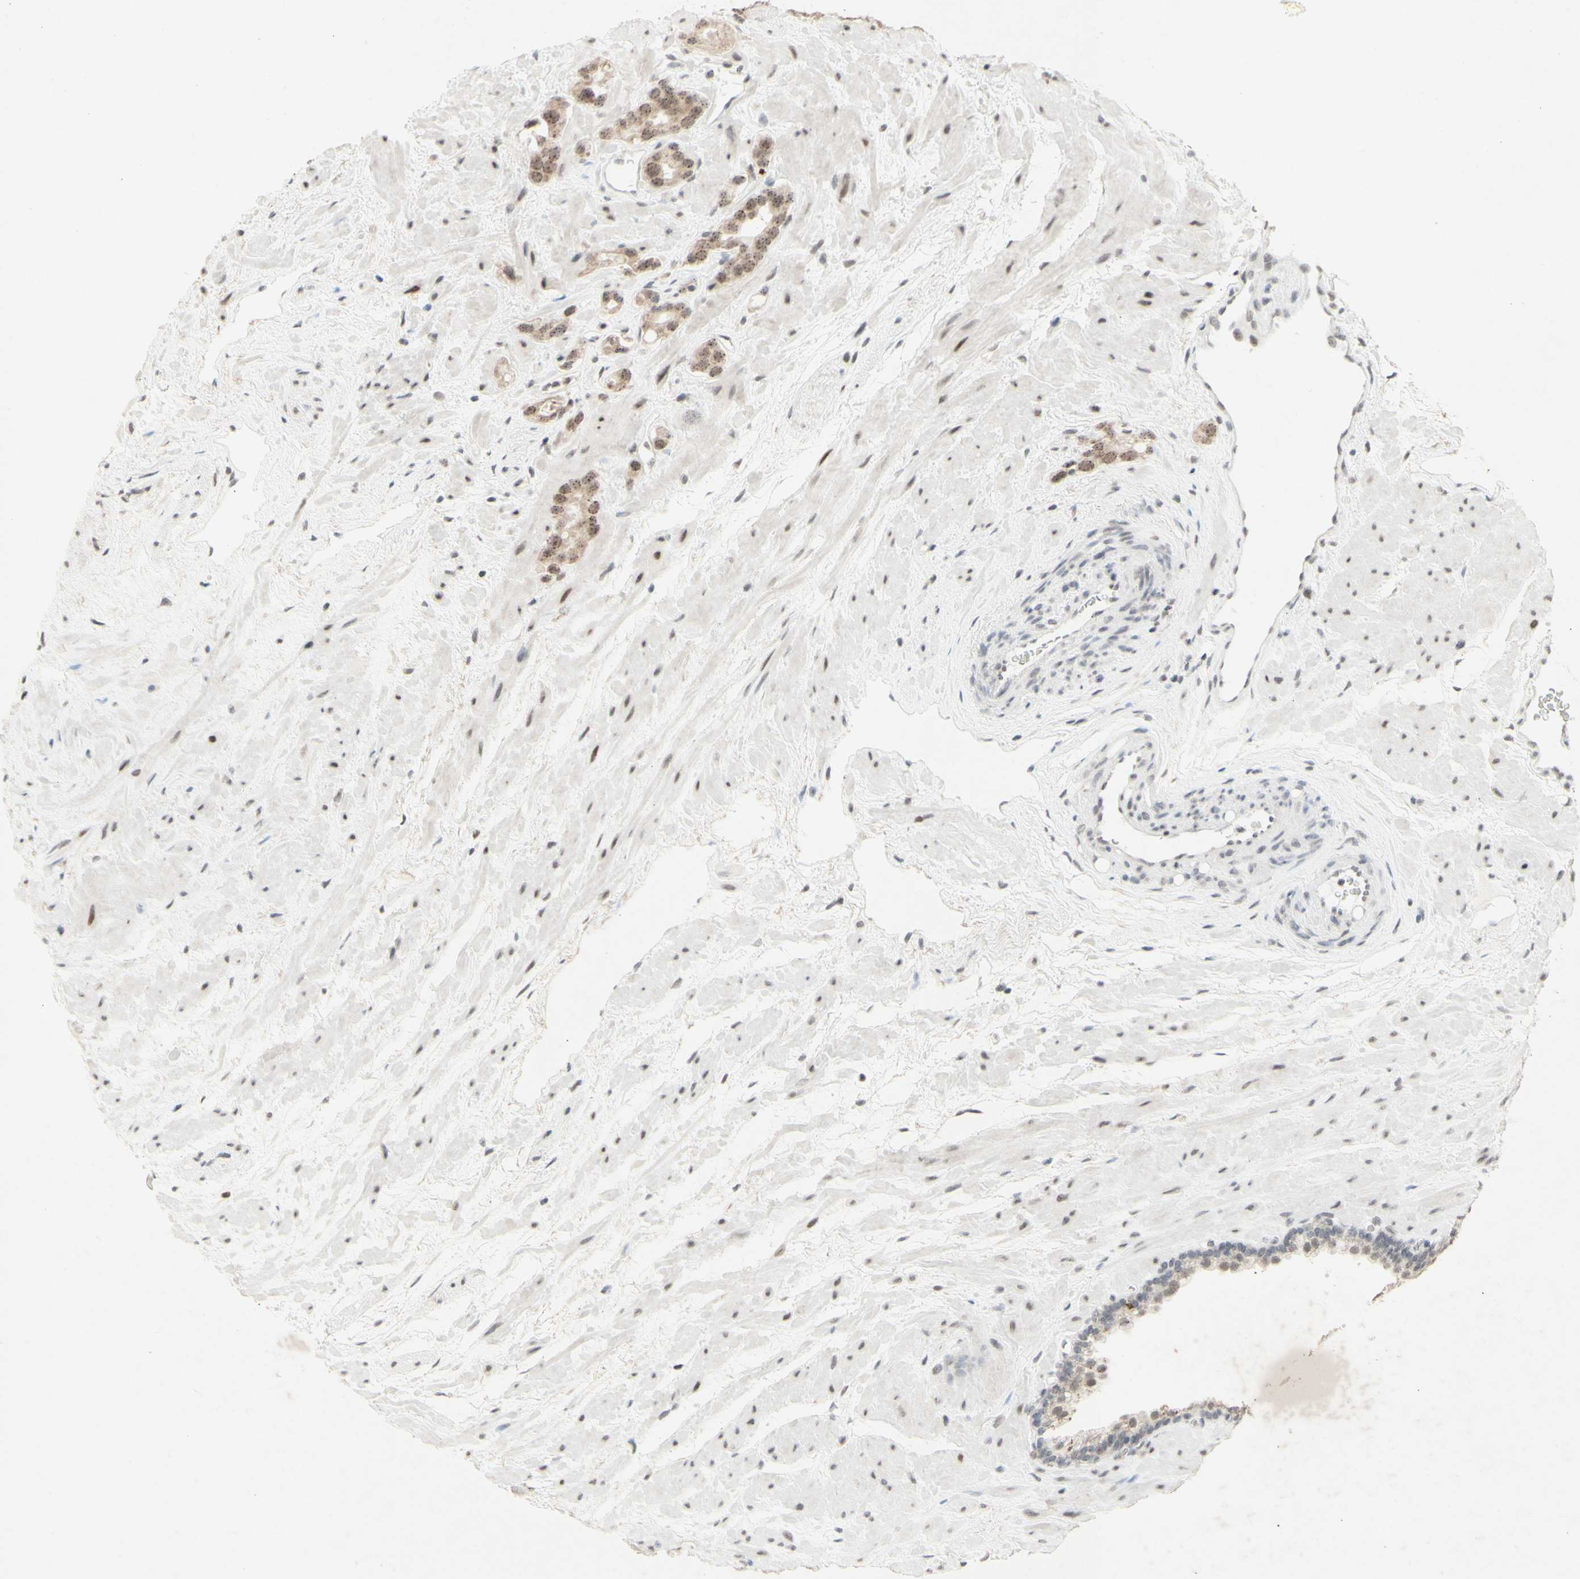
{"staining": {"intensity": "weak", "quantity": "25%-75%", "location": "nuclear"}, "tissue": "prostate cancer", "cell_type": "Tumor cells", "image_type": "cancer", "snomed": [{"axis": "morphology", "description": "Adenocarcinoma, High grade"}, {"axis": "topography", "description": "Prostate"}], "caption": "An immunohistochemistry (IHC) histopathology image of tumor tissue is shown. Protein staining in brown shows weak nuclear positivity in prostate cancer (high-grade adenocarcinoma) within tumor cells.", "gene": "CENPB", "patient": {"sex": "male", "age": 64}}